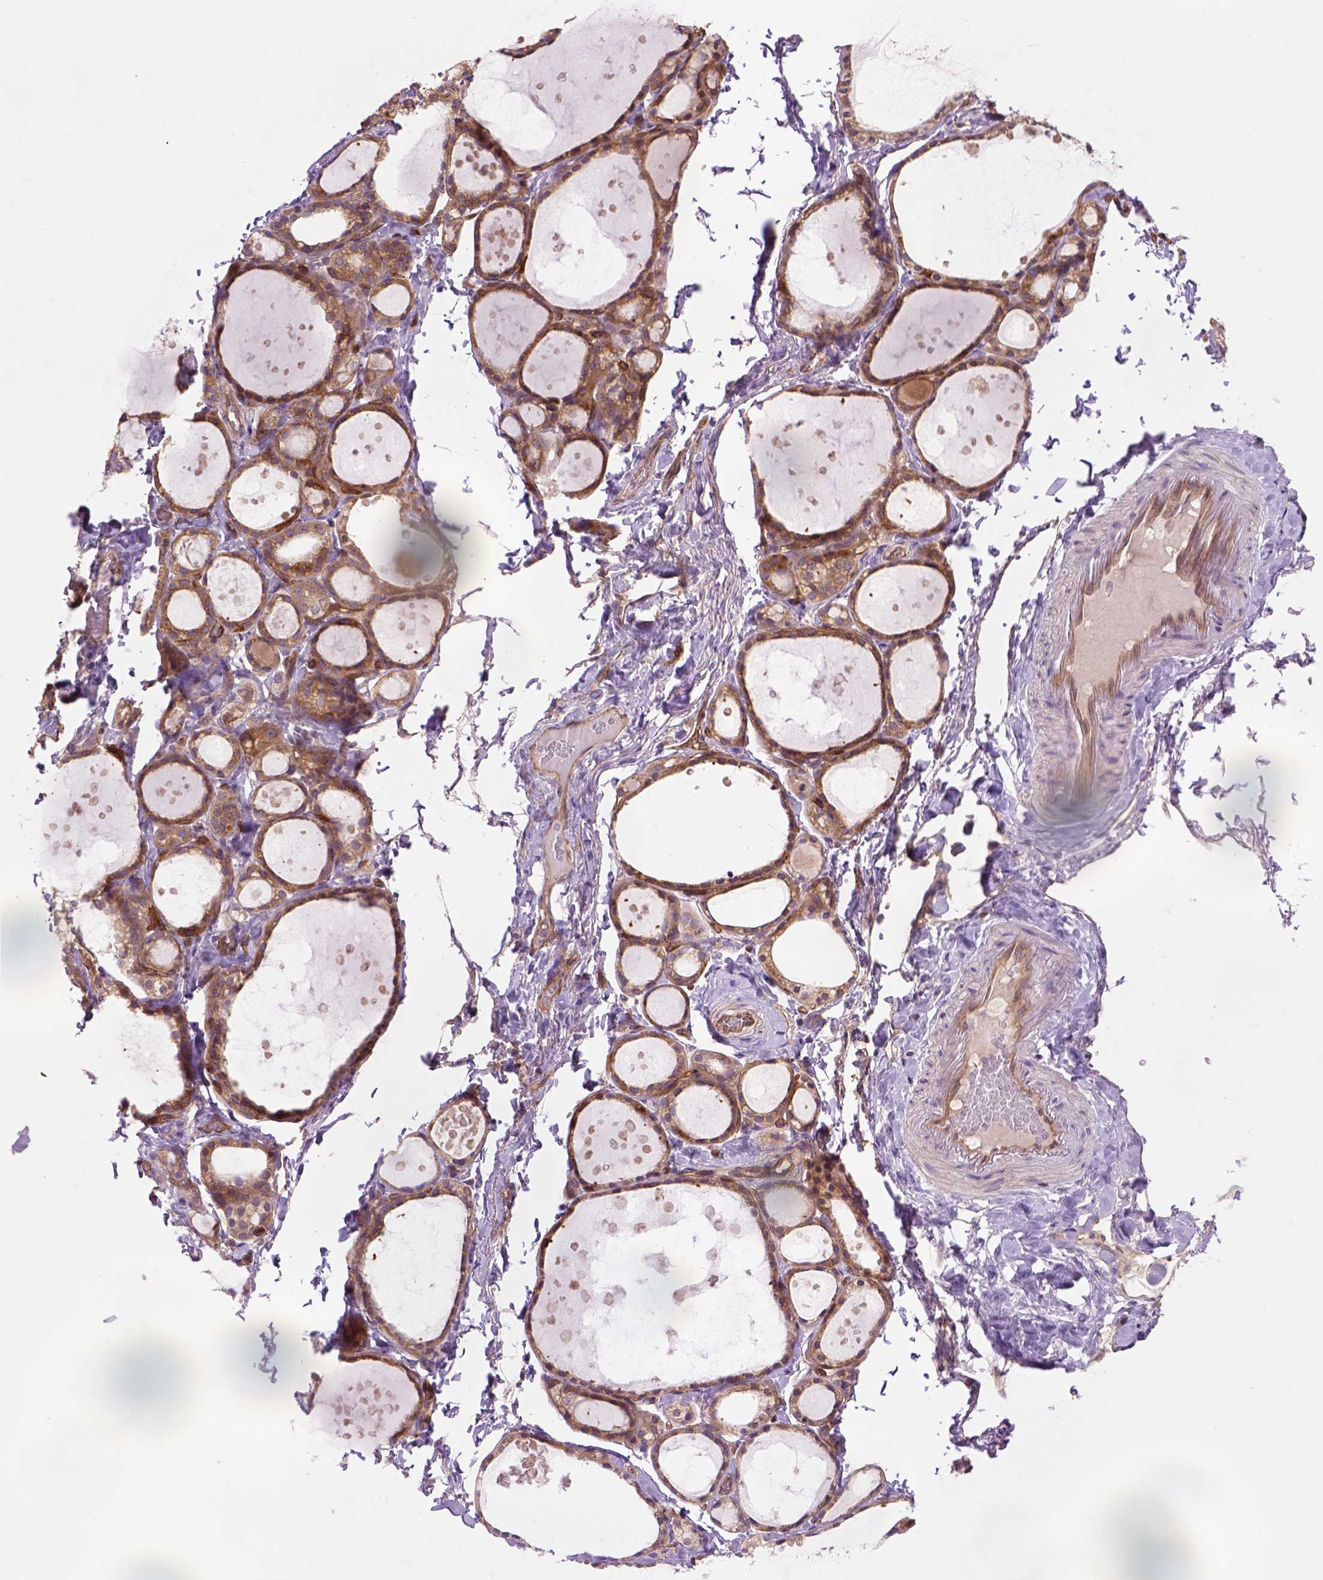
{"staining": {"intensity": "moderate", "quantity": "25%-75%", "location": "cytoplasmic/membranous"}, "tissue": "thyroid gland", "cell_type": "Glandular cells", "image_type": "normal", "snomed": [{"axis": "morphology", "description": "Normal tissue, NOS"}, {"axis": "topography", "description": "Thyroid gland"}], "caption": "Thyroid gland stained with IHC exhibits moderate cytoplasmic/membranous expression in approximately 25%-75% of glandular cells.", "gene": "CASKIN2", "patient": {"sex": "male", "age": 68}}